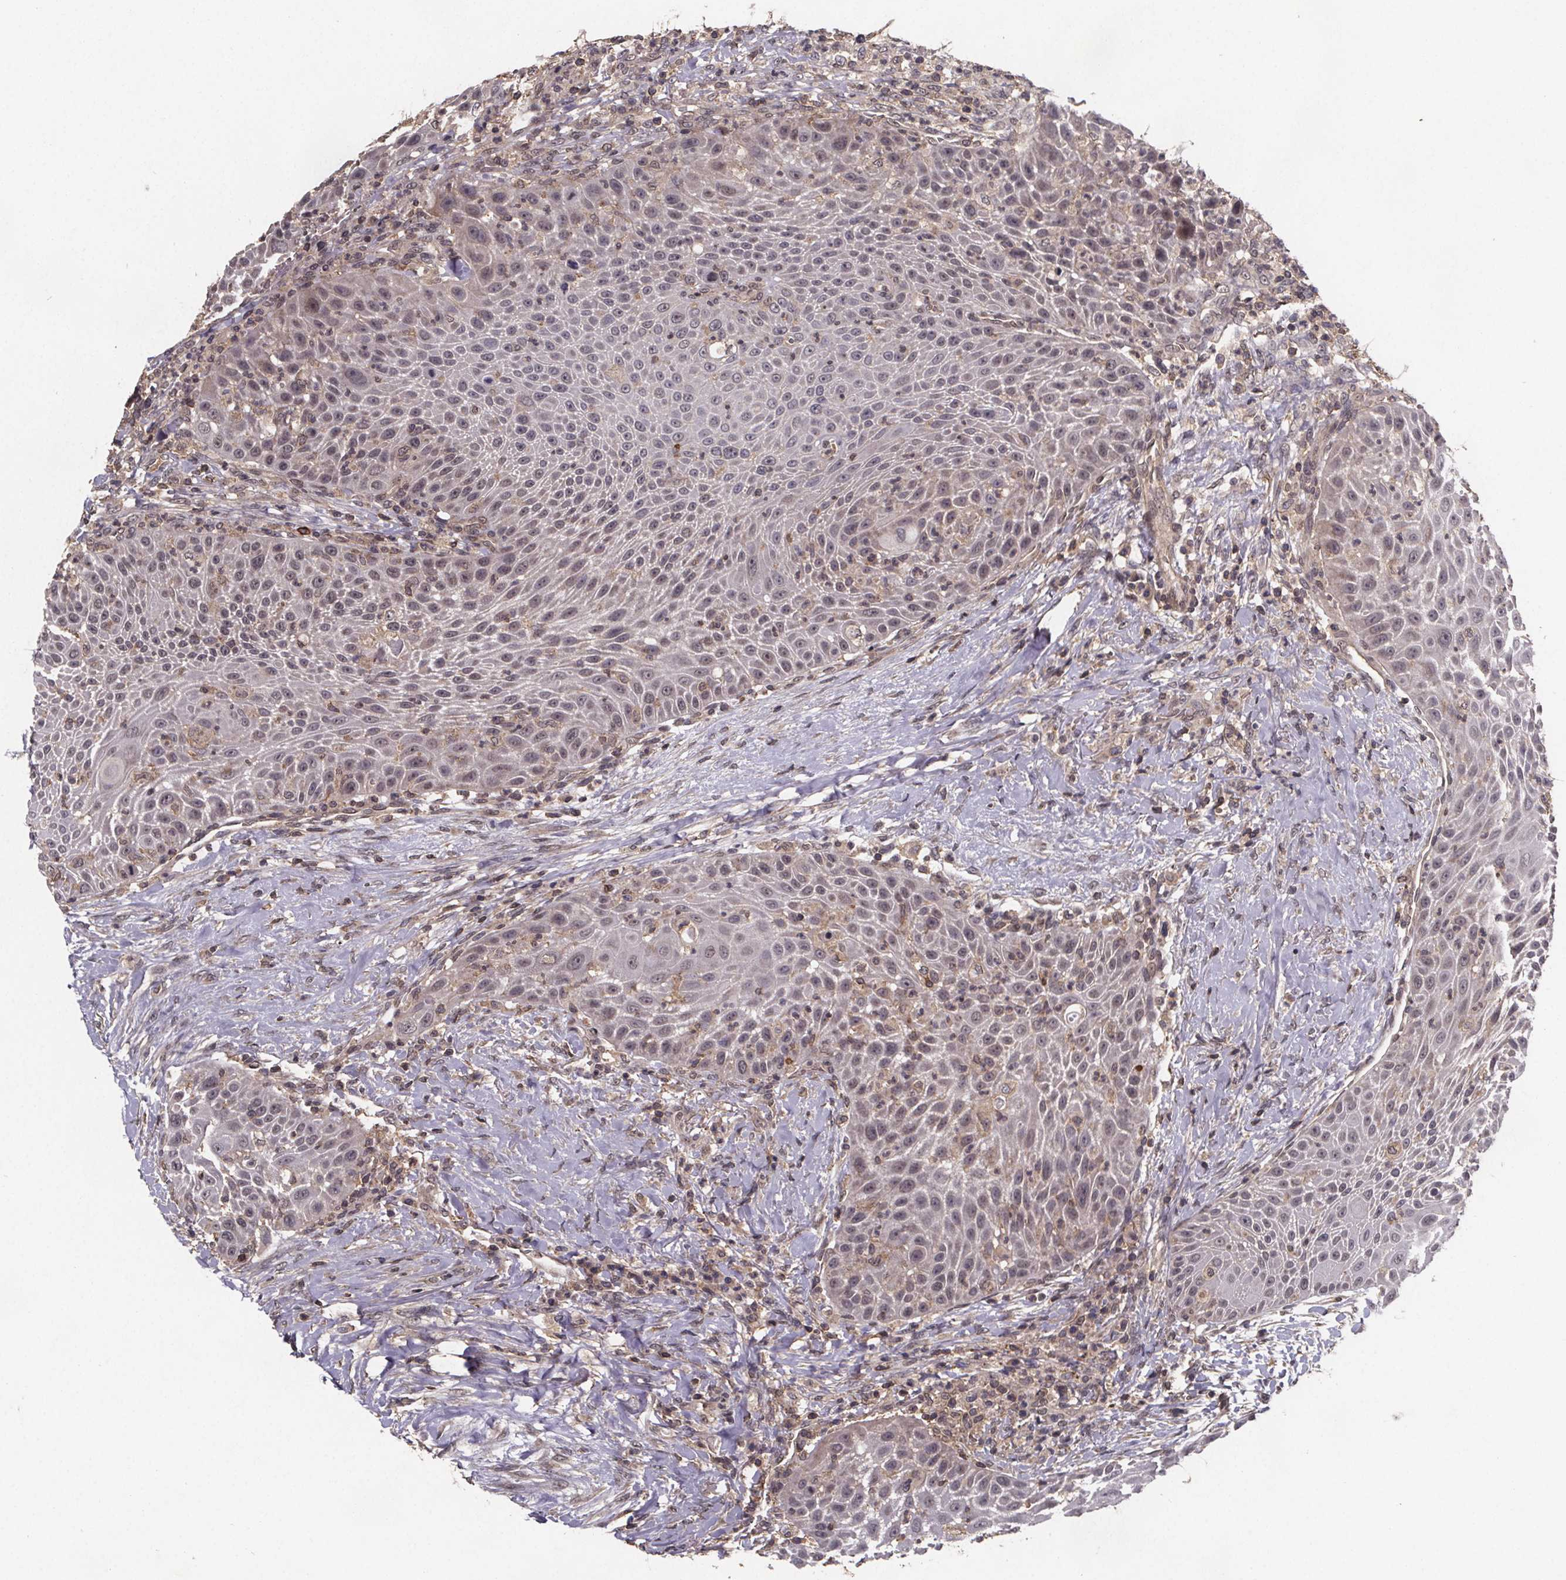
{"staining": {"intensity": "weak", "quantity": "25%-75%", "location": "nuclear"}, "tissue": "head and neck cancer", "cell_type": "Tumor cells", "image_type": "cancer", "snomed": [{"axis": "morphology", "description": "Squamous cell carcinoma, NOS"}, {"axis": "topography", "description": "Head-Neck"}], "caption": "Immunohistochemical staining of head and neck cancer (squamous cell carcinoma) displays low levels of weak nuclear staining in approximately 25%-75% of tumor cells.", "gene": "PIERCE2", "patient": {"sex": "male", "age": 69}}